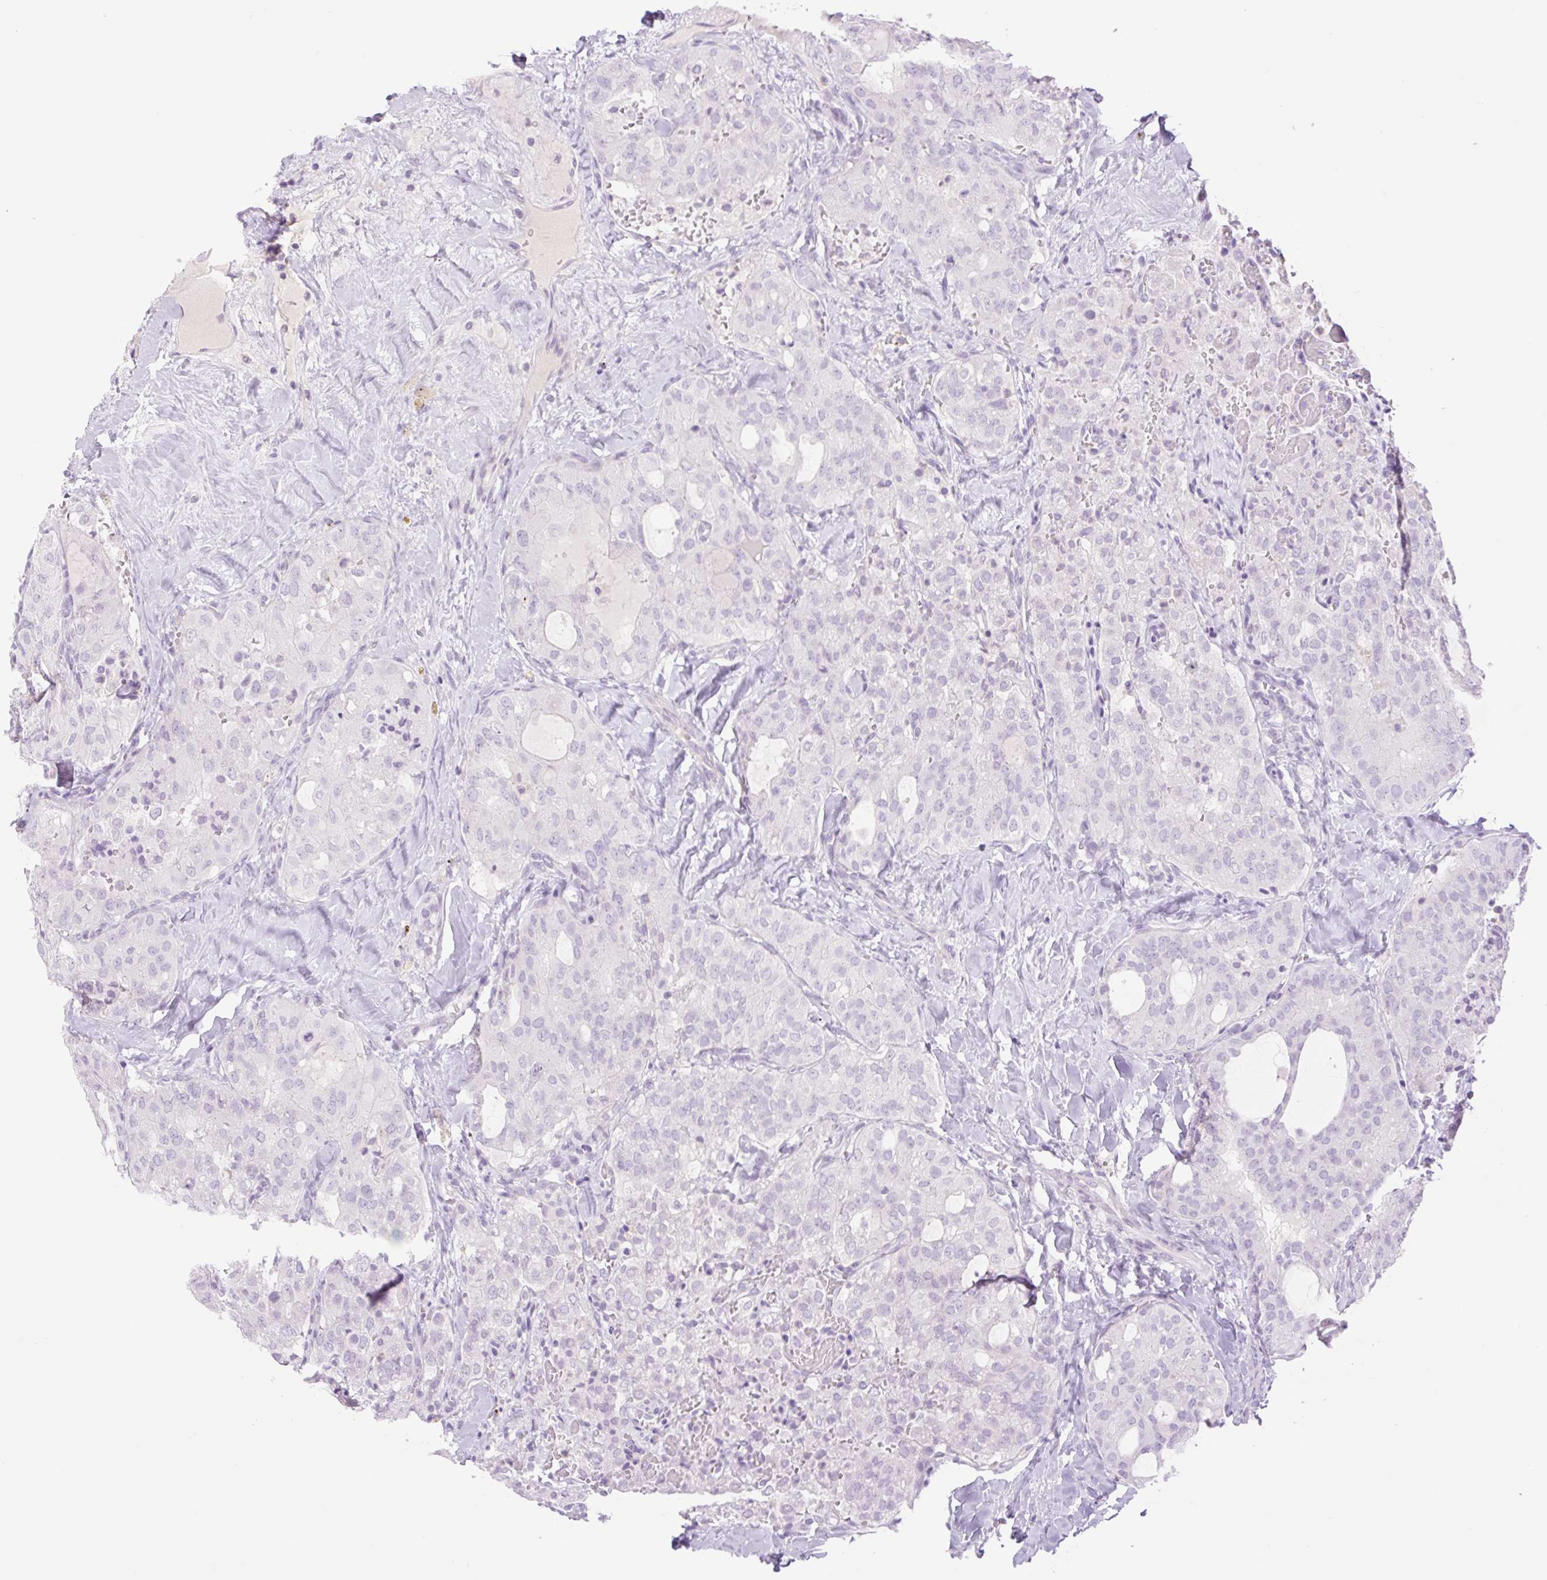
{"staining": {"intensity": "negative", "quantity": "none", "location": "none"}, "tissue": "thyroid cancer", "cell_type": "Tumor cells", "image_type": "cancer", "snomed": [{"axis": "morphology", "description": "Follicular adenoma carcinoma, NOS"}, {"axis": "topography", "description": "Thyroid gland"}], "caption": "Tumor cells show no significant expression in thyroid follicular adenoma carcinoma. Brightfield microscopy of IHC stained with DAB (brown) and hematoxylin (blue), captured at high magnification.", "gene": "TBX15", "patient": {"sex": "male", "age": 75}}